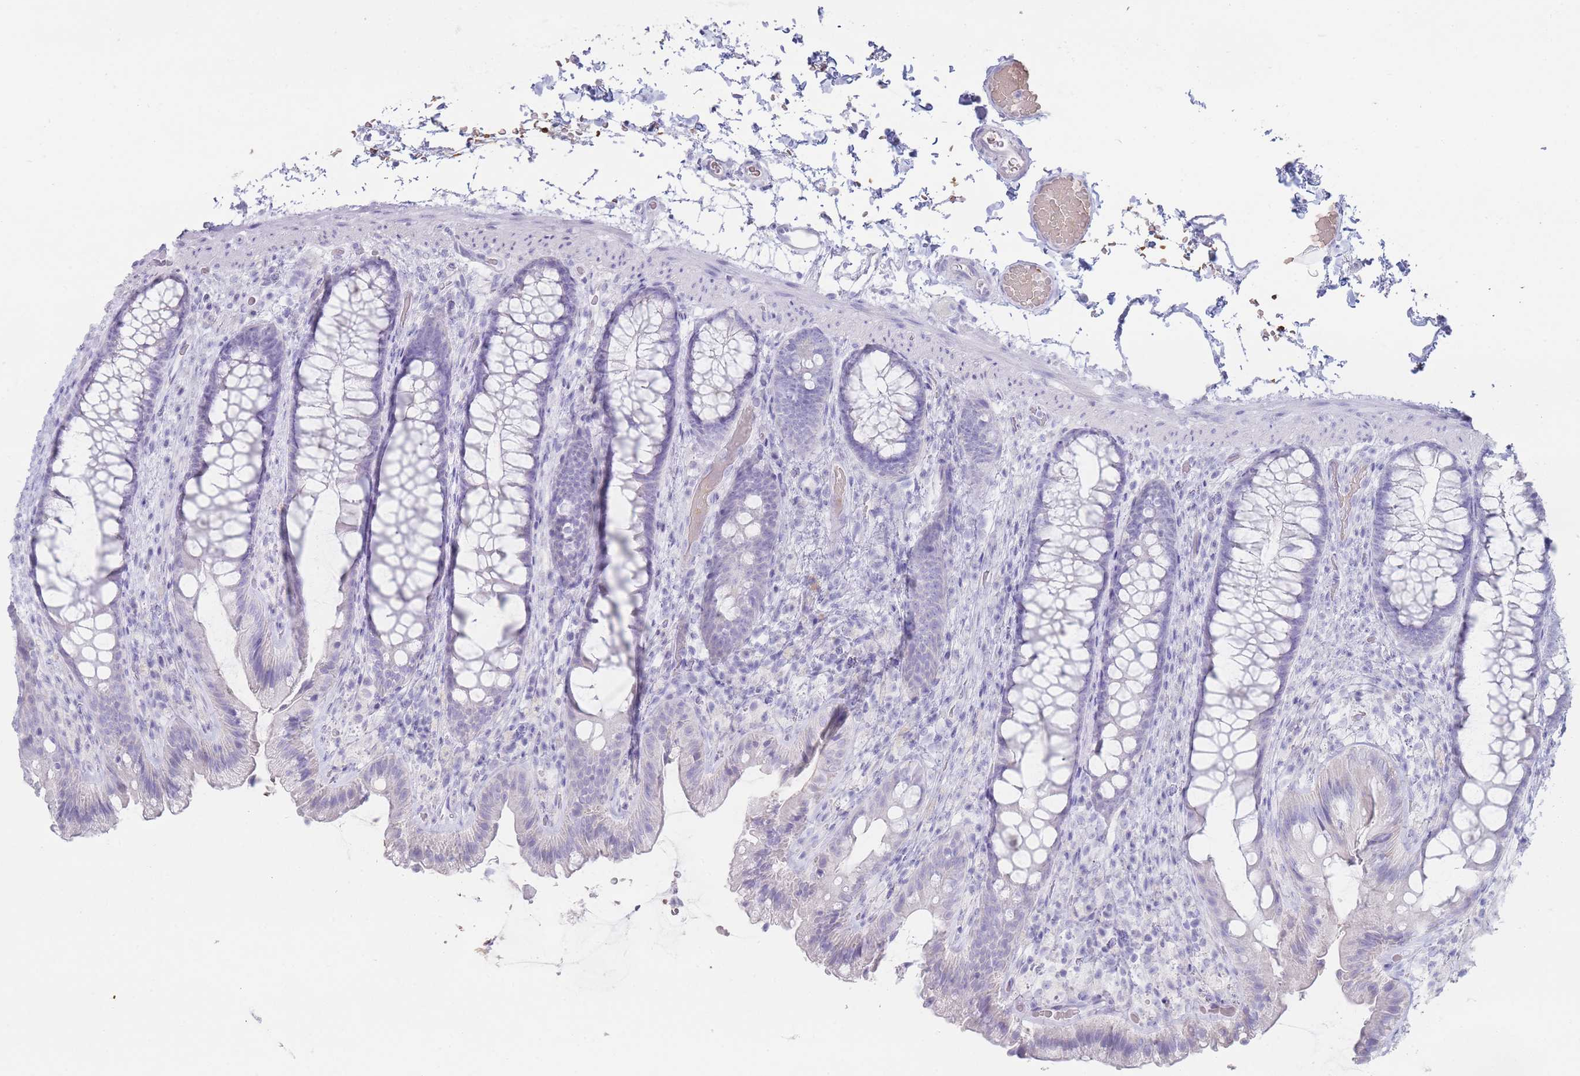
{"staining": {"intensity": "negative", "quantity": "none", "location": "none"}, "tissue": "colon", "cell_type": "Endothelial cells", "image_type": "normal", "snomed": [{"axis": "morphology", "description": "Normal tissue, NOS"}, {"axis": "topography", "description": "Colon"}], "caption": "DAB (3,3'-diaminobenzidine) immunohistochemical staining of benign colon displays no significant expression in endothelial cells.", "gene": "ENSG00000284931", "patient": {"sex": "male", "age": 46}}